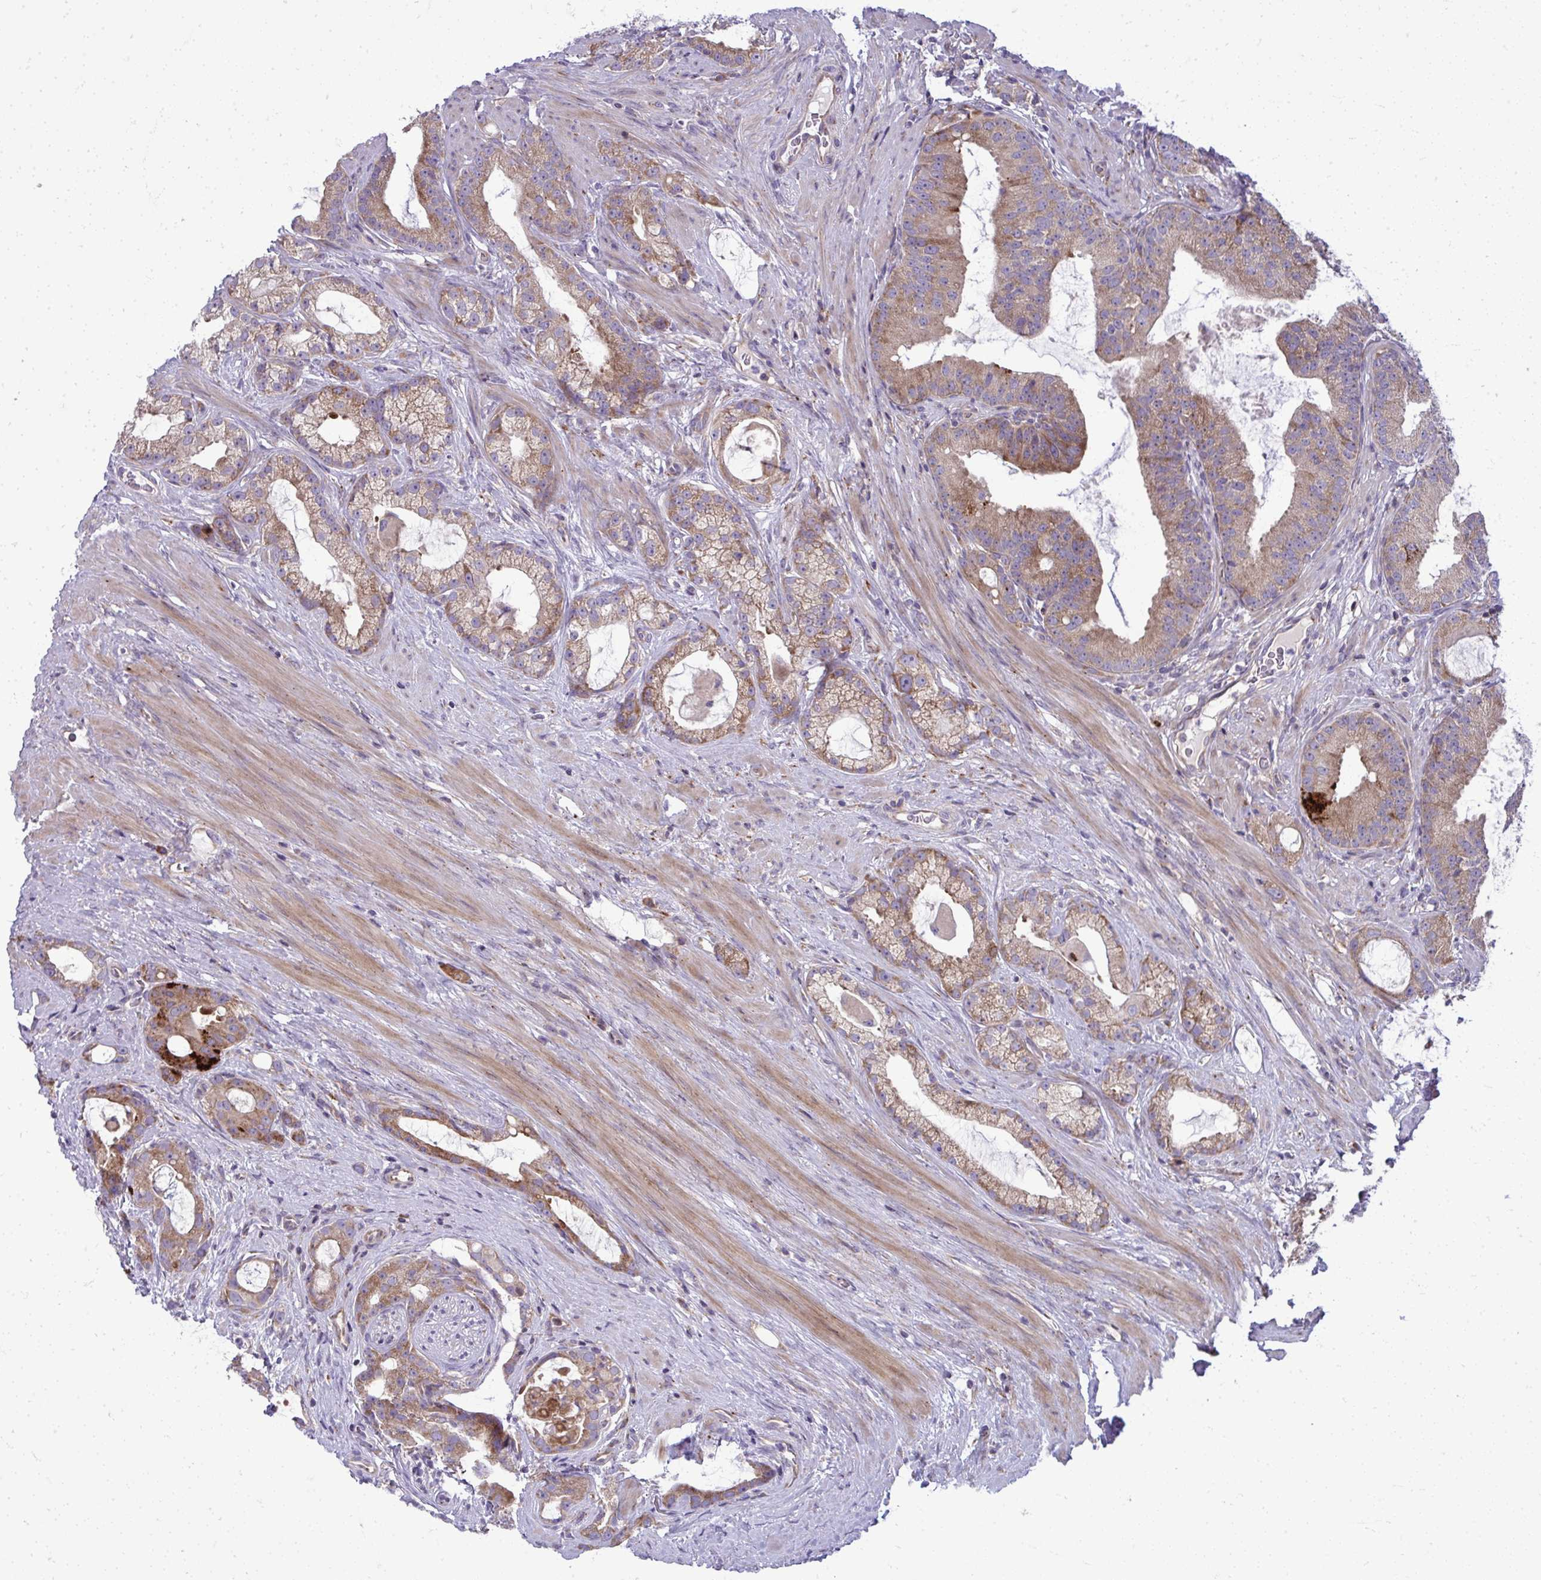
{"staining": {"intensity": "moderate", "quantity": ">75%", "location": "cytoplasmic/membranous"}, "tissue": "prostate cancer", "cell_type": "Tumor cells", "image_type": "cancer", "snomed": [{"axis": "morphology", "description": "Adenocarcinoma, High grade"}, {"axis": "topography", "description": "Prostate"}], "caption": "Tumor cells show medium levels of moderate cytoplasmic/membranous staining in about >75% of cells in prostate cancer. The staining was performed using DAB (3,3'-diaminobenzidine) to visualize the protein expression in brown, while the nuclei were stained in blue with hematoxylin (Magnification: 20x).", "gene": "GFPT2", "patient": {"sex": "male", "age": 65}}